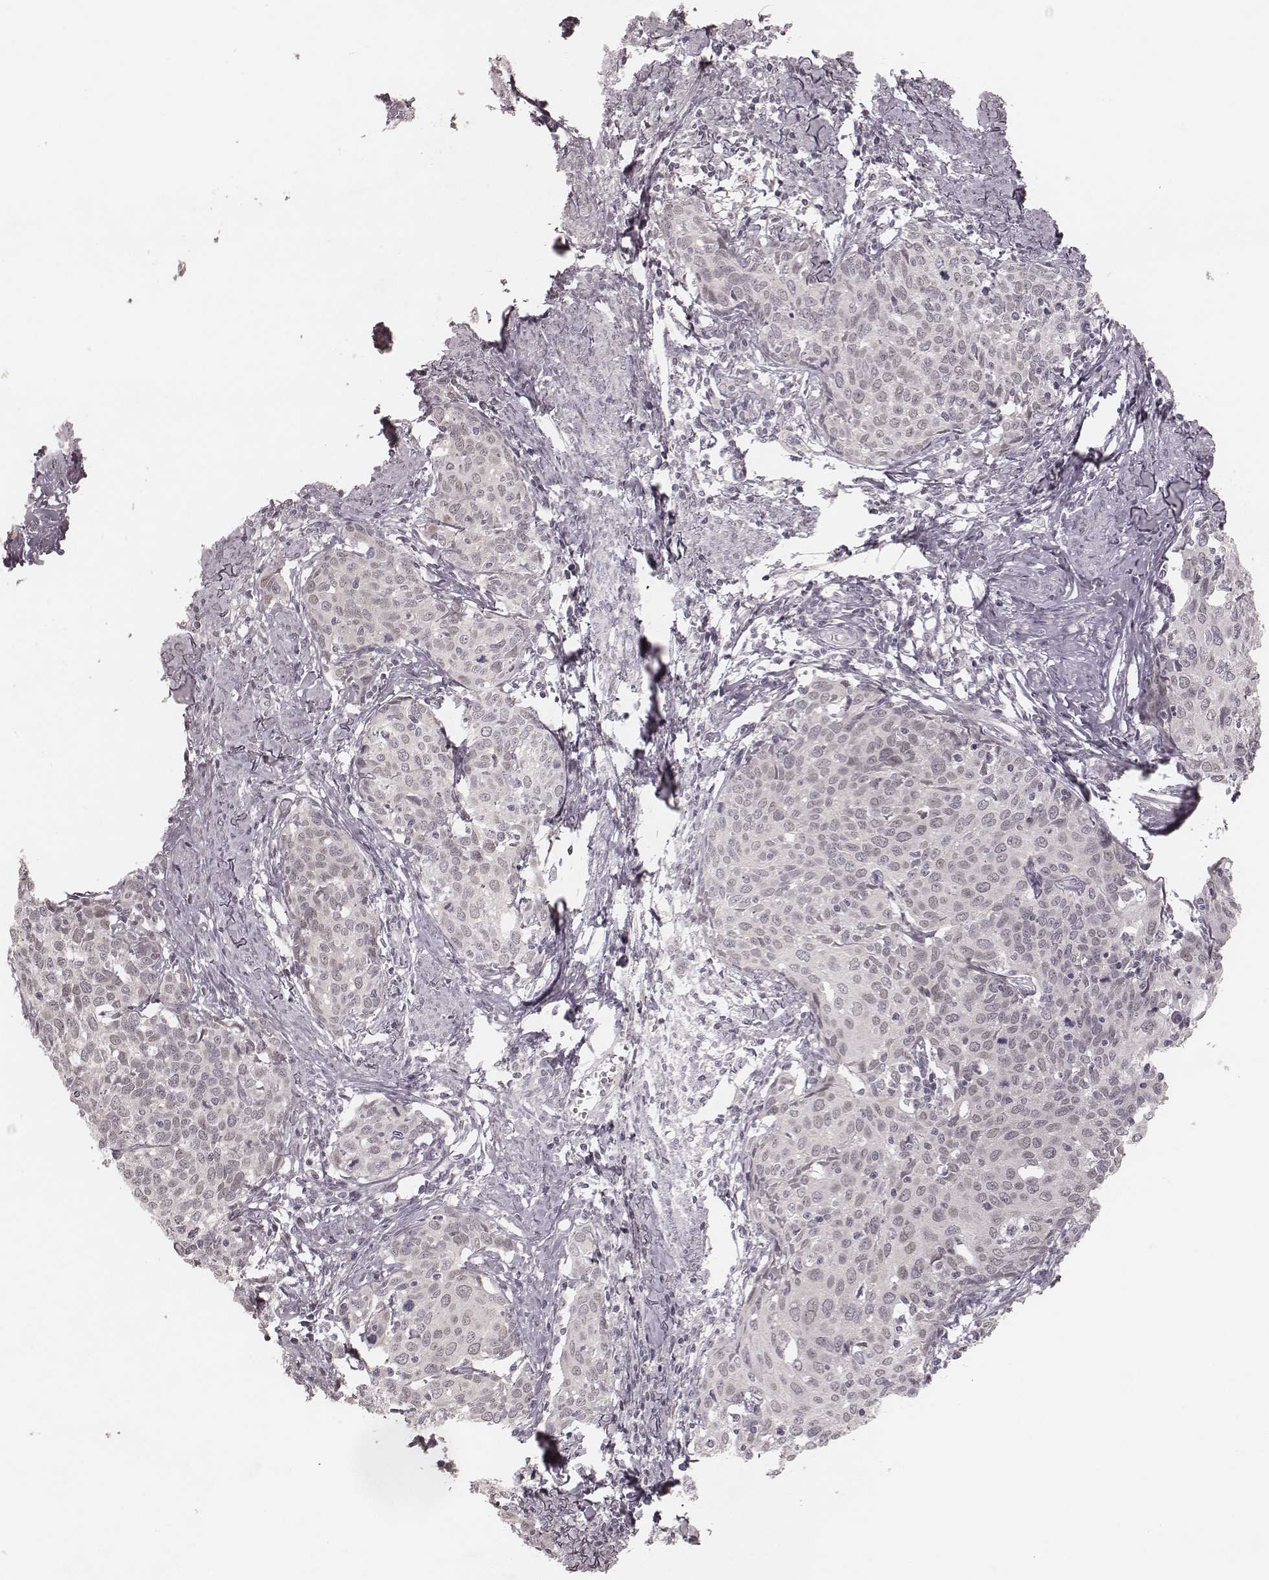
{"staining": {"intensity": "negative", "quantity": "none", "location": "none"}, "tissue": "cervical cancer", "cell_type": "Tumor cells", "image_type": "cancer", "snomed": [{"axis": "morphology", "description": "Squamous cell carcinoma, NOS"}, {"axis": "topography", "description": "Cervix"}], "caption": "High magnification brightfield microscopy of cervical cancer stained with DAB (3,3'-diaminobenzidine) (brown) and counterstained with hematoxylin (blue): tumor cells show no significant positivity. (Brightfield microscopy of DAB immunohistochemistry (IHC) at high magnification).", "gene": "FAM13B", "patient": {"sex": "female", "age": 62}}